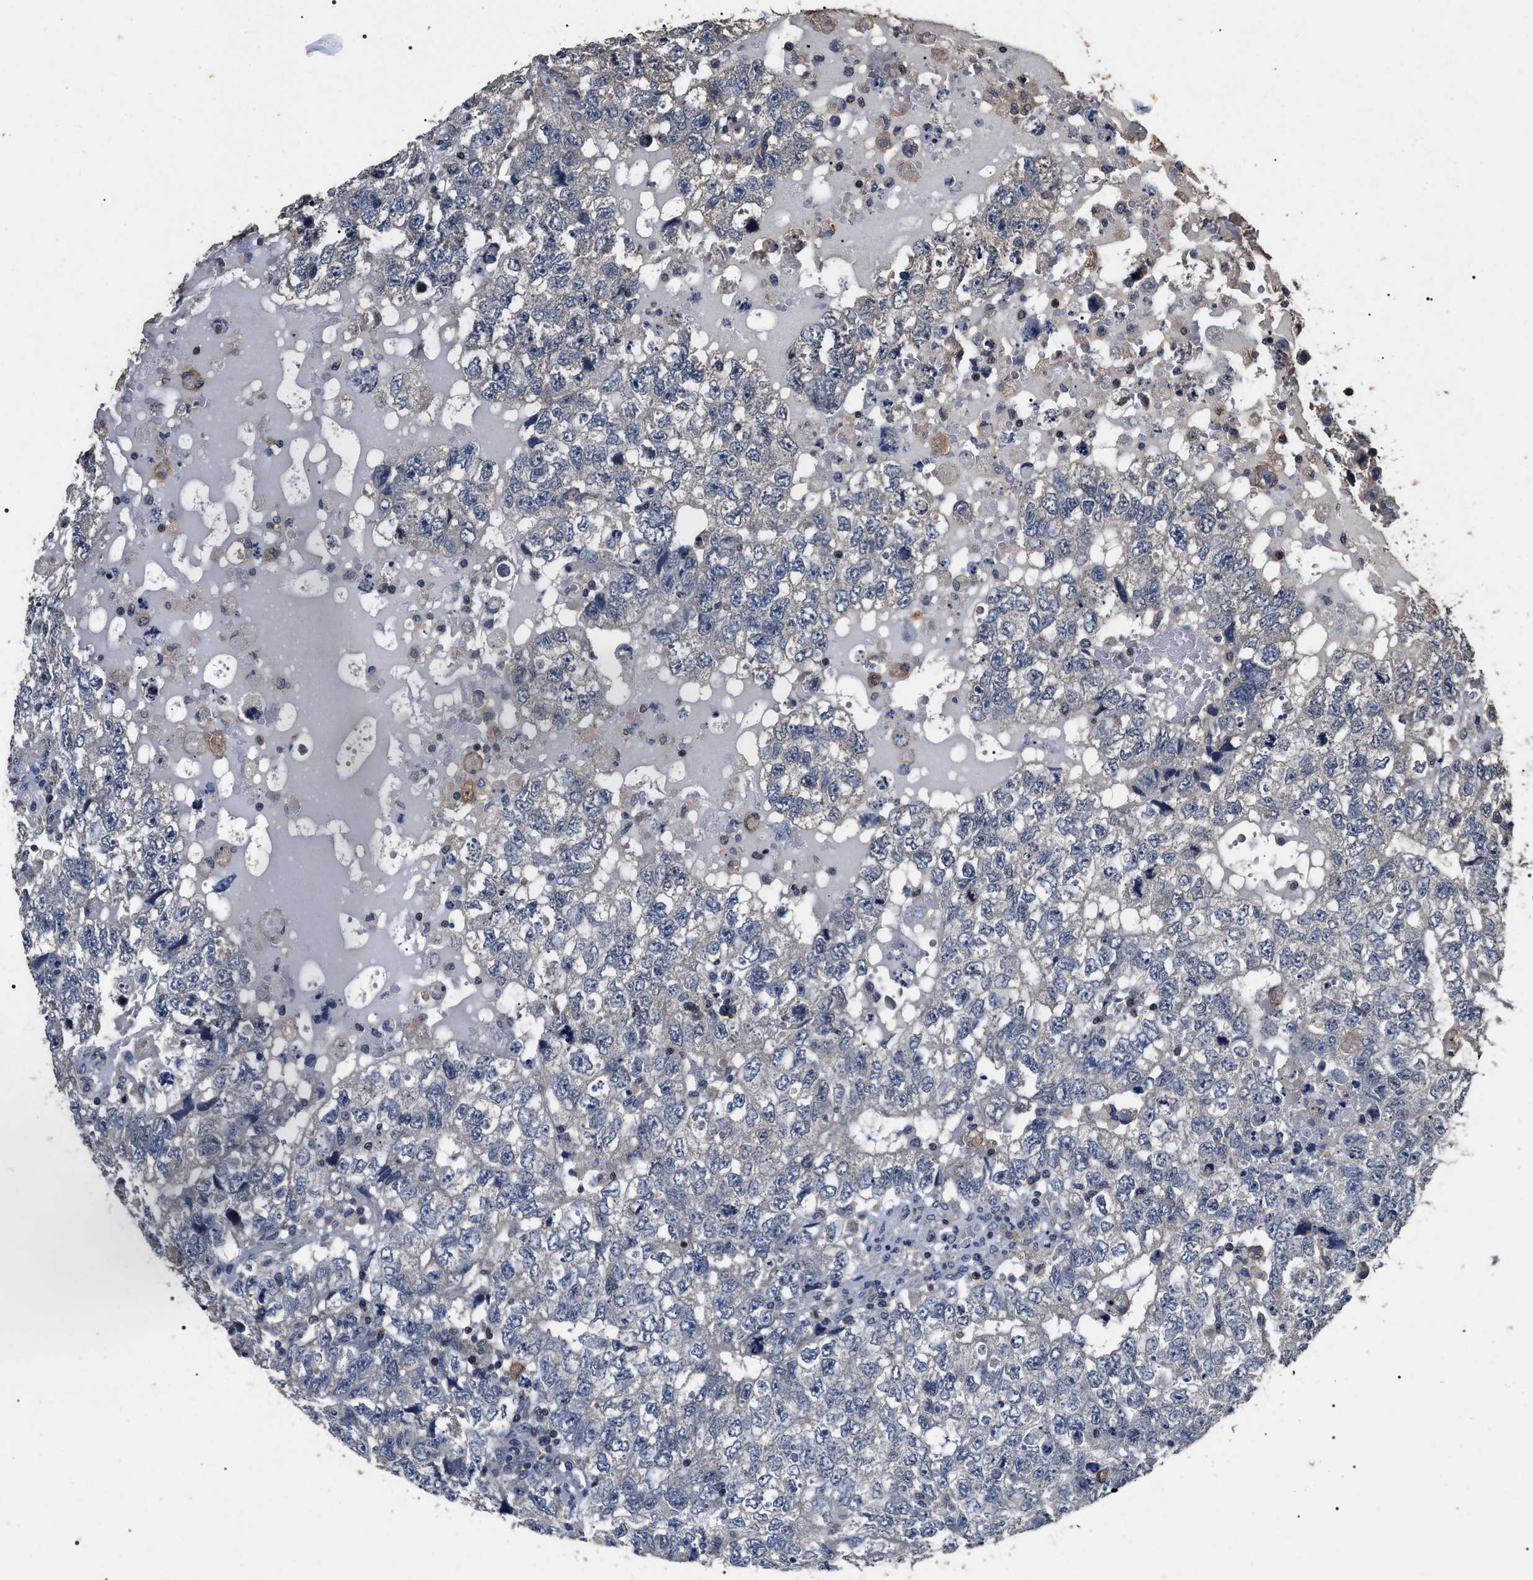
{"staining": {"intensity": "negative", "quantity": "none", "location": "none"}, "tissue": "testis cancer", "cell_type": "Tumor cells", "image_type": "cancer", "snomed": [{"axis": "morphology", "description": "Carcinoma, Embryonal, NOS"}, {"axis": "topography", "description": "Testis"}], "caption": "Human testis cancer (embryonal carcinoma) stained for a protein using IHC shows no positivity in tumor cells.", "gene": "UPF3A", "patient": {"sex": "male", "age": 36}}